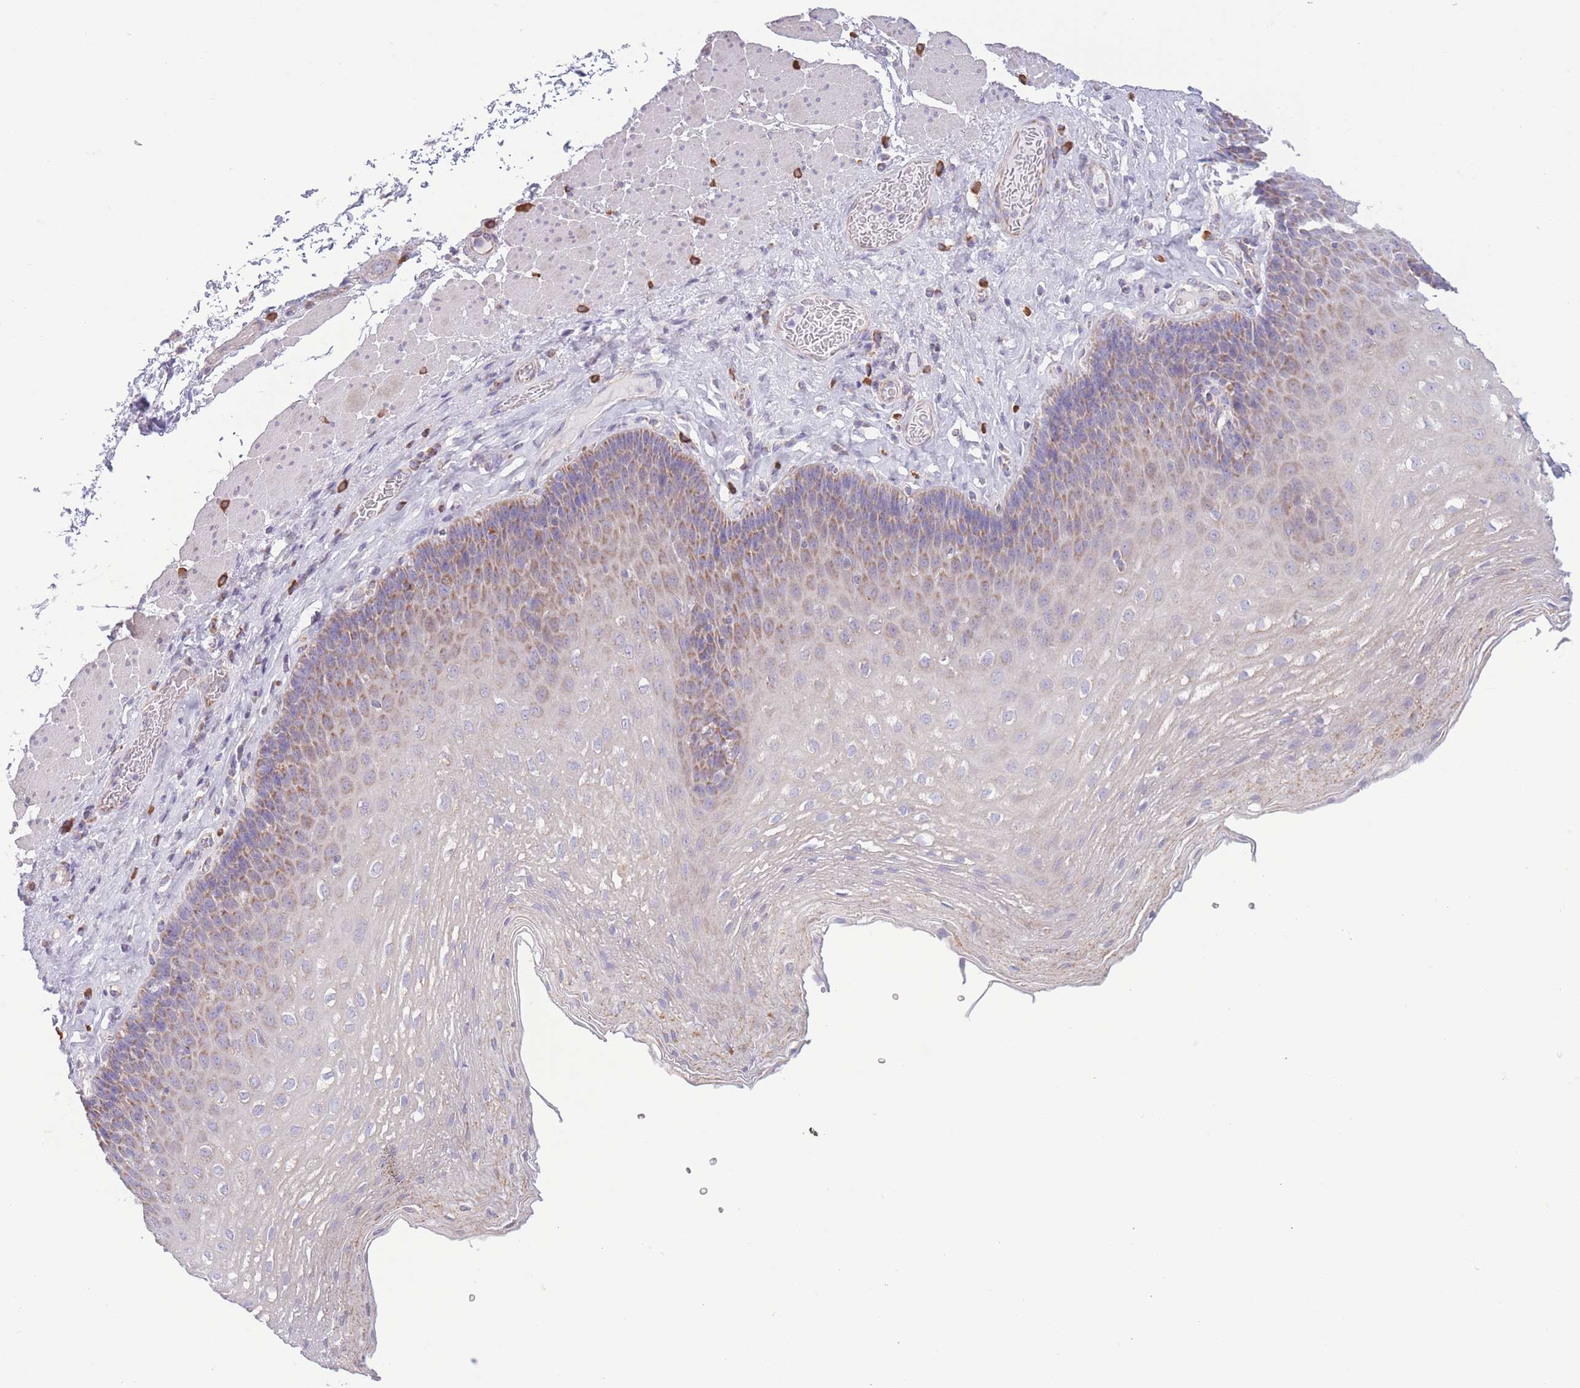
{"staining": {"intensity": "moderate", "quantity": "<25%", "location": "cytoplasmic/membranous"}, "tissue": "esophagus", "cell_type": "Squamous epithelial cells", "image_type": "normal", "snomed": [{"axis": "morphology", "description": "Normal tissue, NOS"}, {"axis": "topography", "description": "Esophagus"}], "caption": "Moderate cytoplasmic/membranous protein positivity is identified in approximately <25% of squamous epithelial cells in esophagus.", "gene": "PDHA1", "patient": {"sex": "female", "age": 66}}